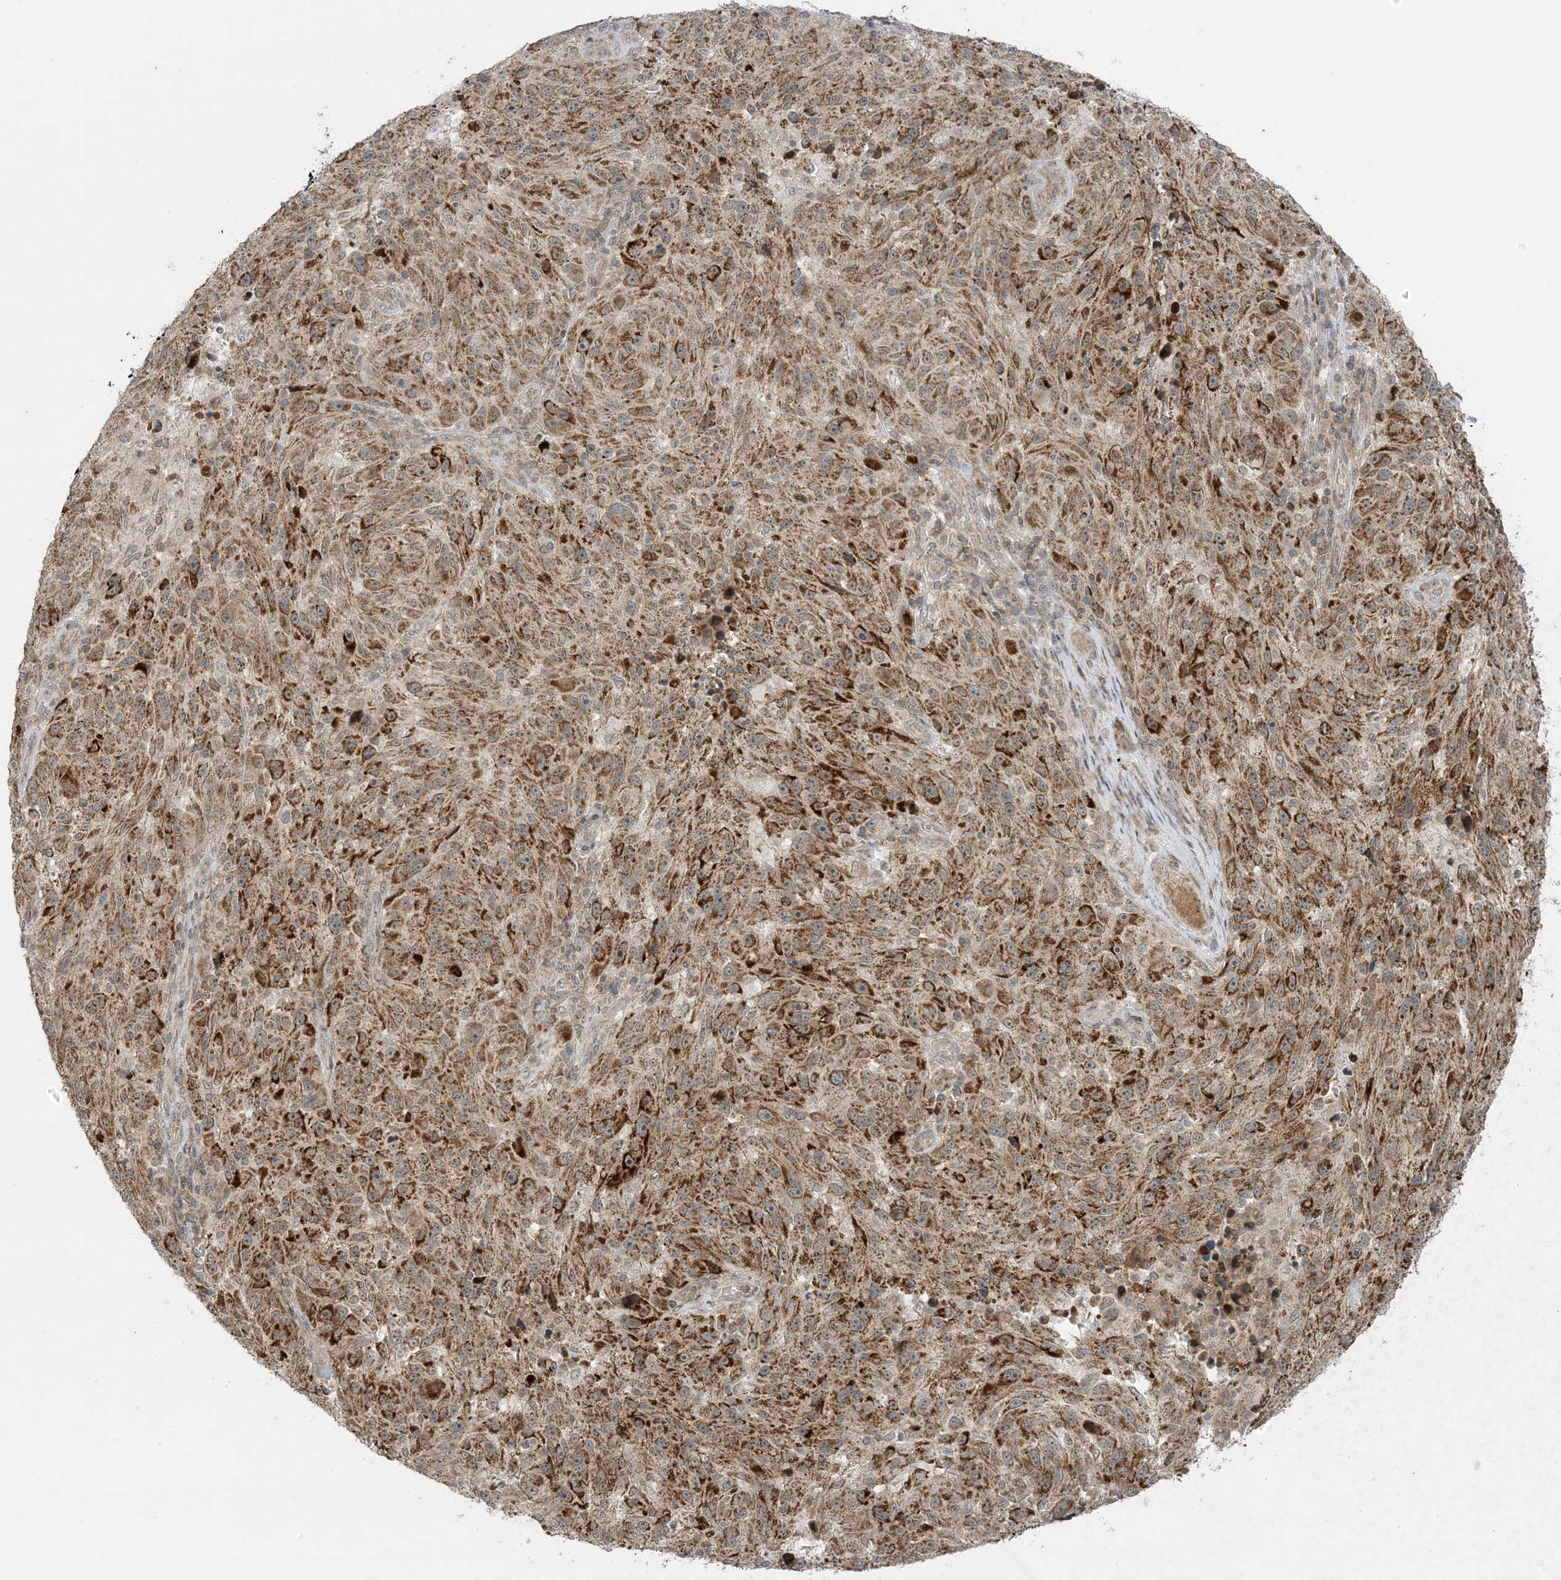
{"staining": {"intensity": "strong", "quantity": ">75%", "location": "cytoplasmic/membranous"}, "tissue": "melanoma", "cell_type": "Tumor cells", "image_type": "cancer", "snomed": [{"axis": "morphology", "description": "Malignant melanoma, NOS"}, {"axis": "topography", "description": "Skin"}], "caption": "Melanoma stained with IHC displays strong cytoplasmic/membranous staining in about >75% of tumor cells. (brown staining indicates protein expression, while blue staining denotes nuclei).", "gene": "PHLDB2", "patient": {"sex": "male", "age": 53}}